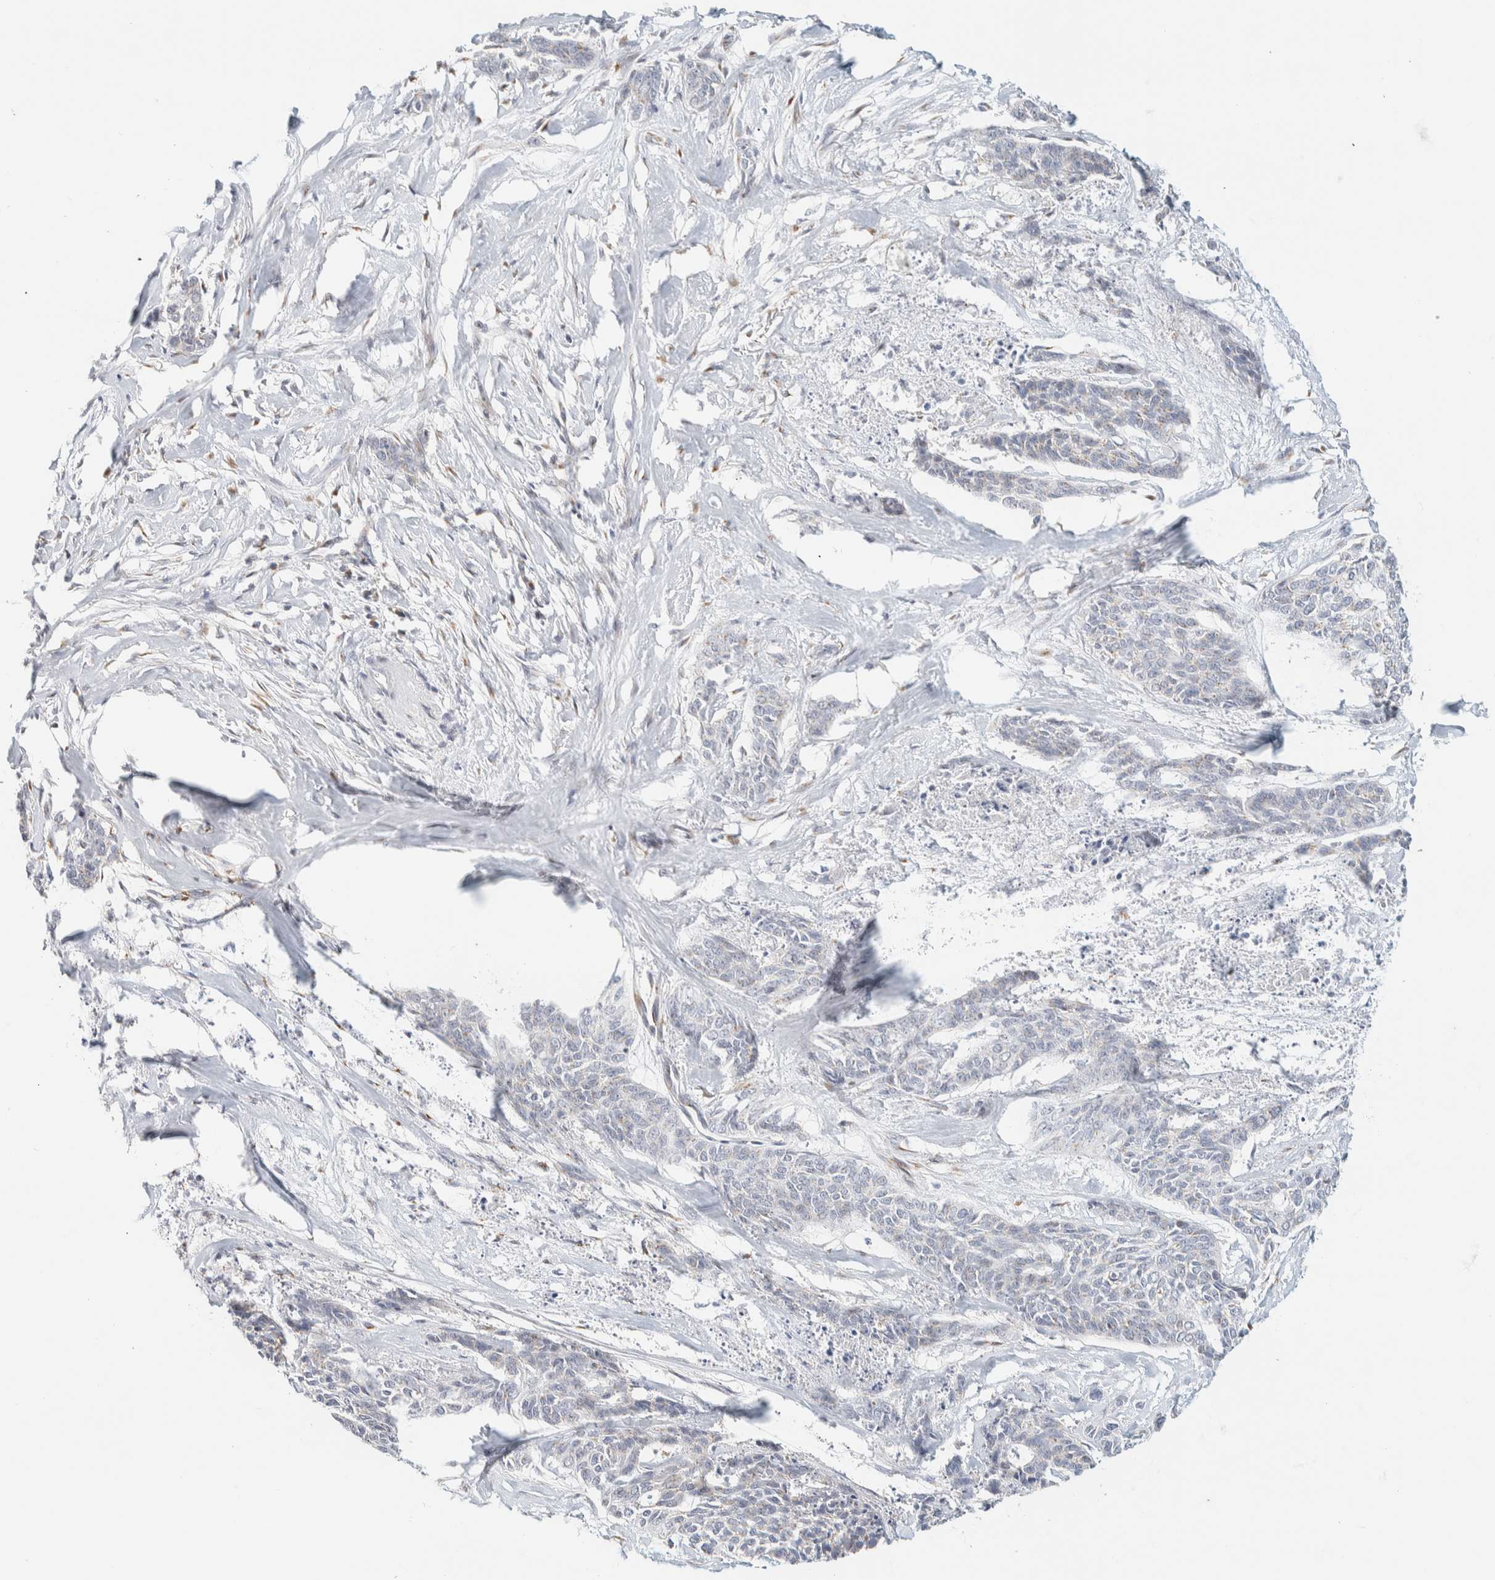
{"staining": {"intensity": "negative", "quantity": "none", "location": "none"}, "tissue": "skin cancer", "cell_type": "Tumor cells", "image_type": "cancer", "snomed": [{"axis": "morphology", "description": "Basal cell carcinoma"}, {"axis": "topography", "description": "Skin"}], "caption": "This image is of skin cancer stained with immunohistochemistry (IHC) to label a protein in brown with the nuclei are counter-stained blue. There is no positivity in tumor cells.", "gene": "SPNS3", "patient": {"sex": "female", "age": 64}}